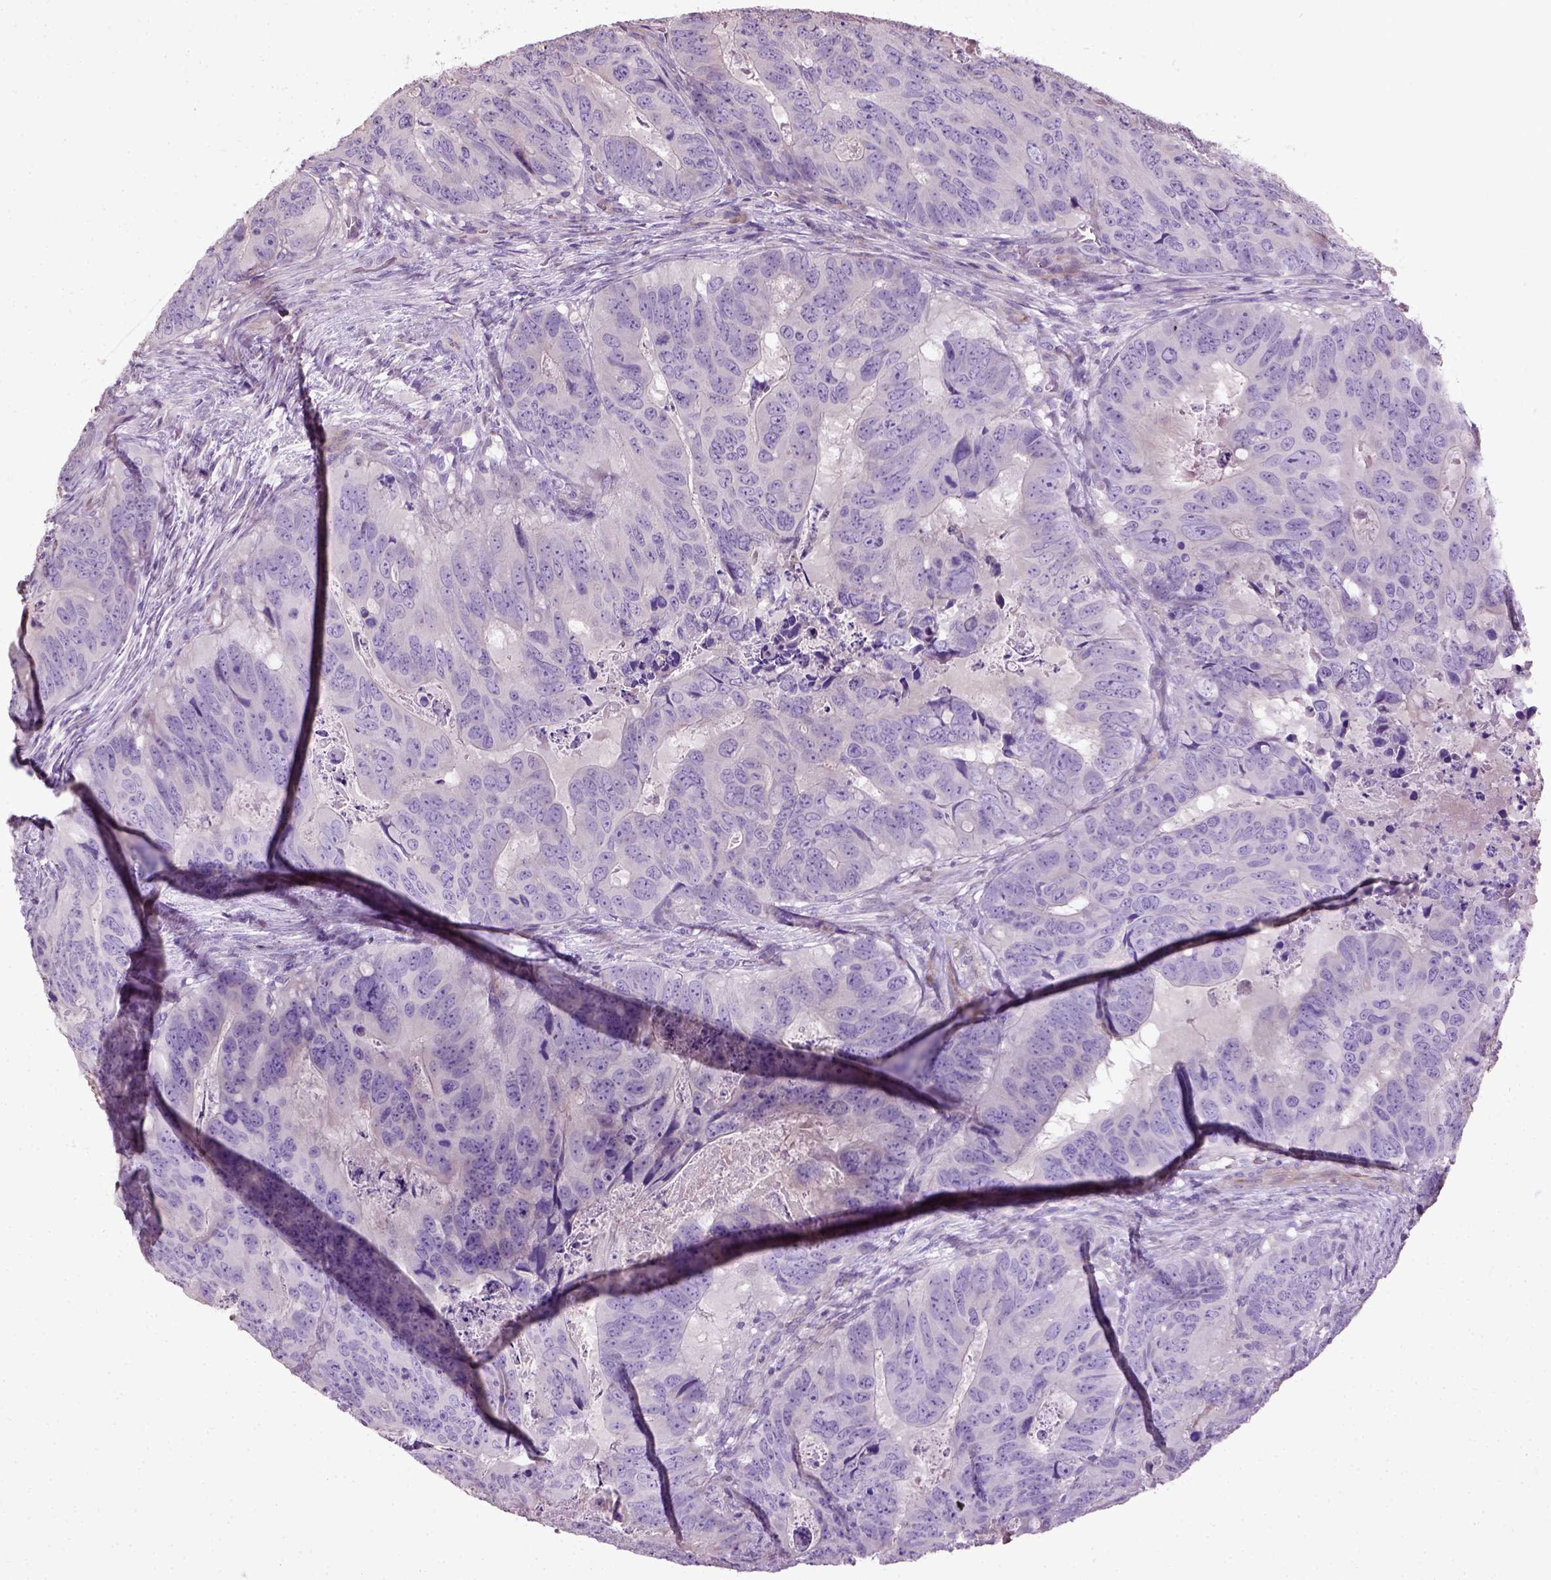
{"staining": {"intensity": "negative", "quantity": "none", "location": "none"}, "tissue": "colorectal cancer", "cell_type": "Tumor cells", "image_type": "cancer", "snomed": [{"axis": "morphology", "description": "Adenocarcinoma, NOS"}, {"axis": "topography", "description": "Colon"}], "caption": "An immunohistochemistry micrograph of adenocarcinoma (colorectal) is shown. There is no staining in tumor cells of adenocarcinoma (colorectal).", "gene": "PKP3", "patient": {"sex": "male", "age": 79}}